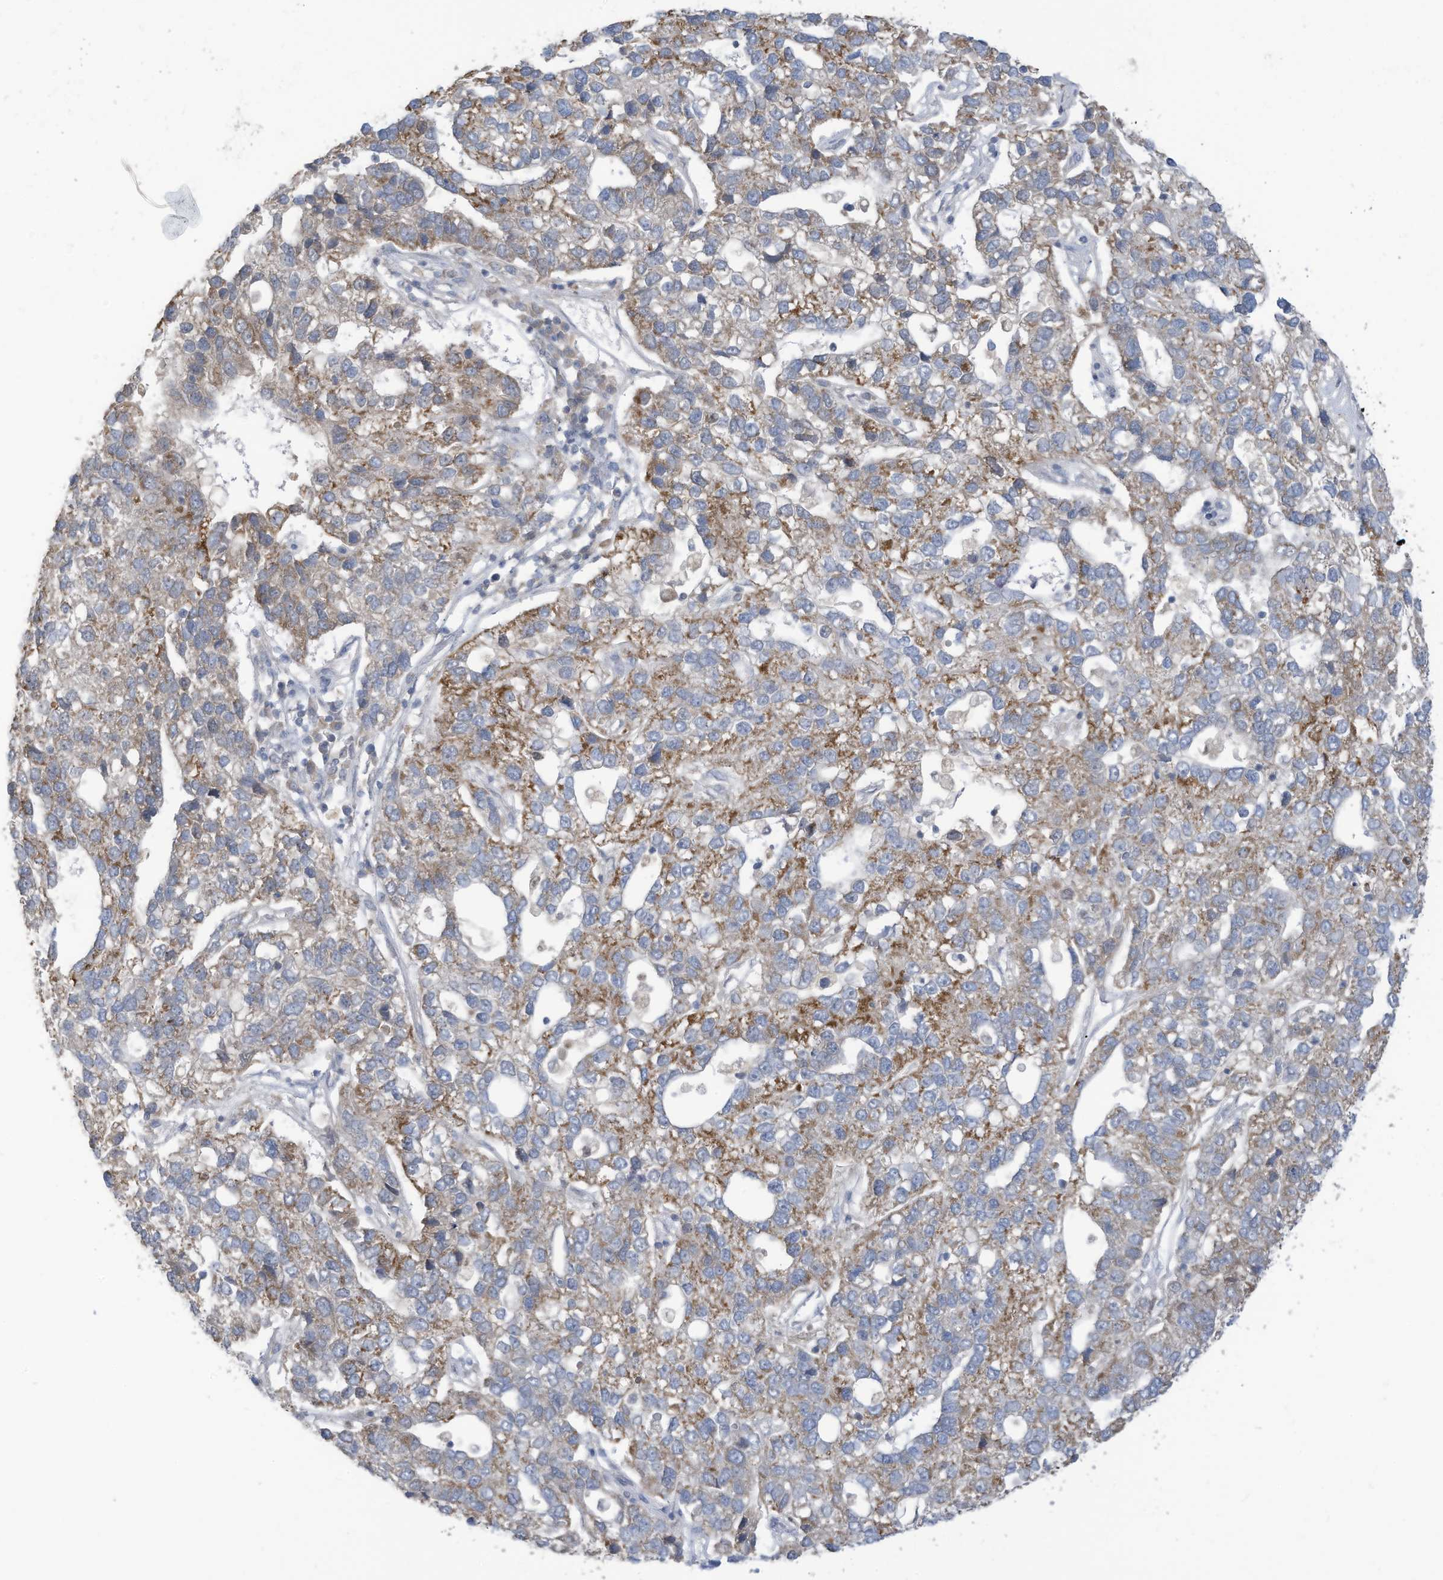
{"staining": {"intensity": "moderate", "quantity": "25%-75%", "location": "cytoplasmic/membranous"}, "tissue": "pancreatic cancer", "cell_type": "Tumor cells", "image_type": "cancer", "snomed": [{"axis": "morphology", "description": "Adenocarcinoma, NOS"}, {"axis": "topography", "description": "Pancreas"}], "caption": "Immunohistochemical staining of human adenocarcinoma (pancreatic) exhibits medium levels of moderate cytoplasmic/membranous expression in about 25%-75% of tumor cells.", "gene": "SCGB1D2", "patient": {"sex": "female", "age": 61}}